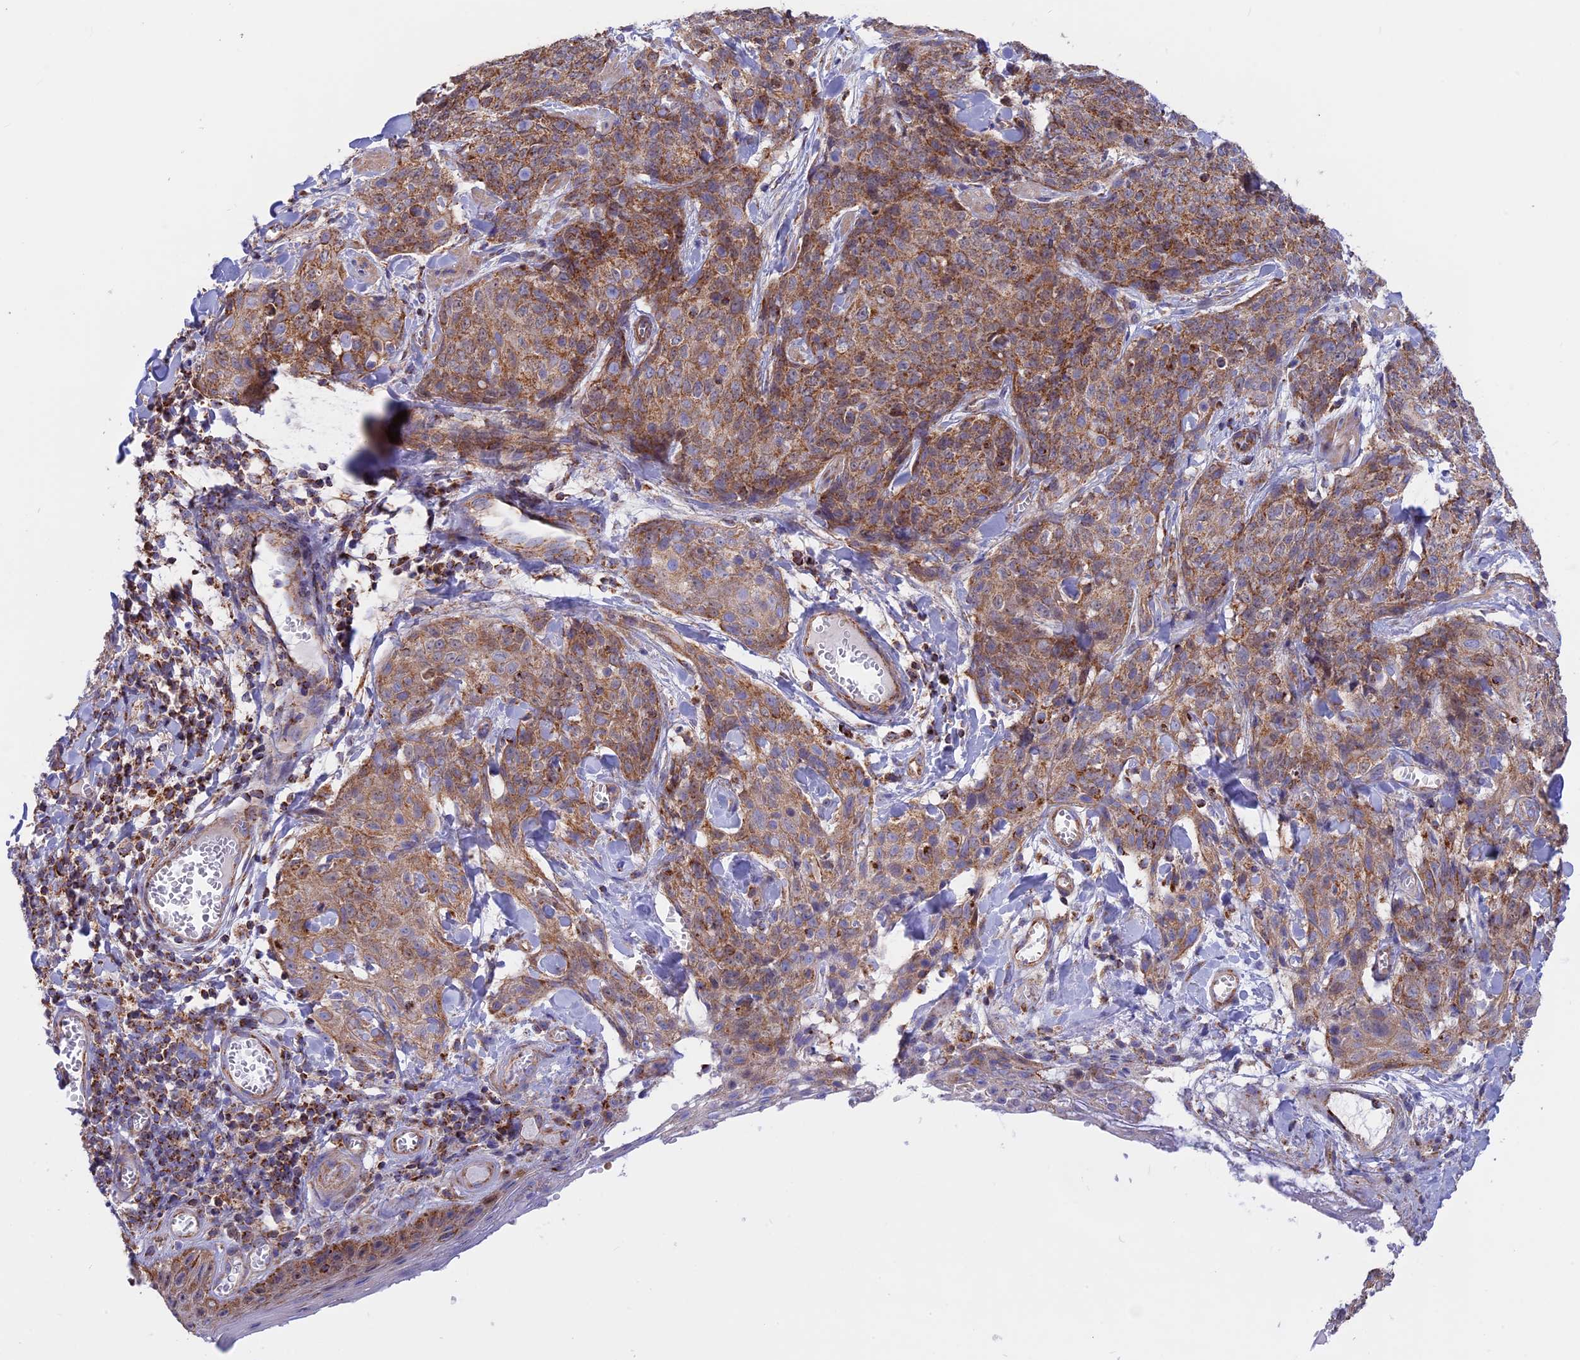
{"staining": {"intensity": "moderate", "quantity": ">75%", "location": "cytoplasmic/membranous"}, "tissue": "skin cancer", "cell_type": "Tumor cells", "image_type": "cancer", "snomed": [{"axis": "morphology", "description": "Squamous cell carcinoma, NOS"}, {"axis": "topography", "description": "Skin"}, {"axis": "topography", "description": "Vulva"}], "caption": "There is medium levels of moderate cytoplasmic/membranous staining in tumor cells of skin cancer, as demonstrated by immunohistochemical staining (brown color).", "gene": "GCDH", "patient": {"sex": "female", "age": 85}}